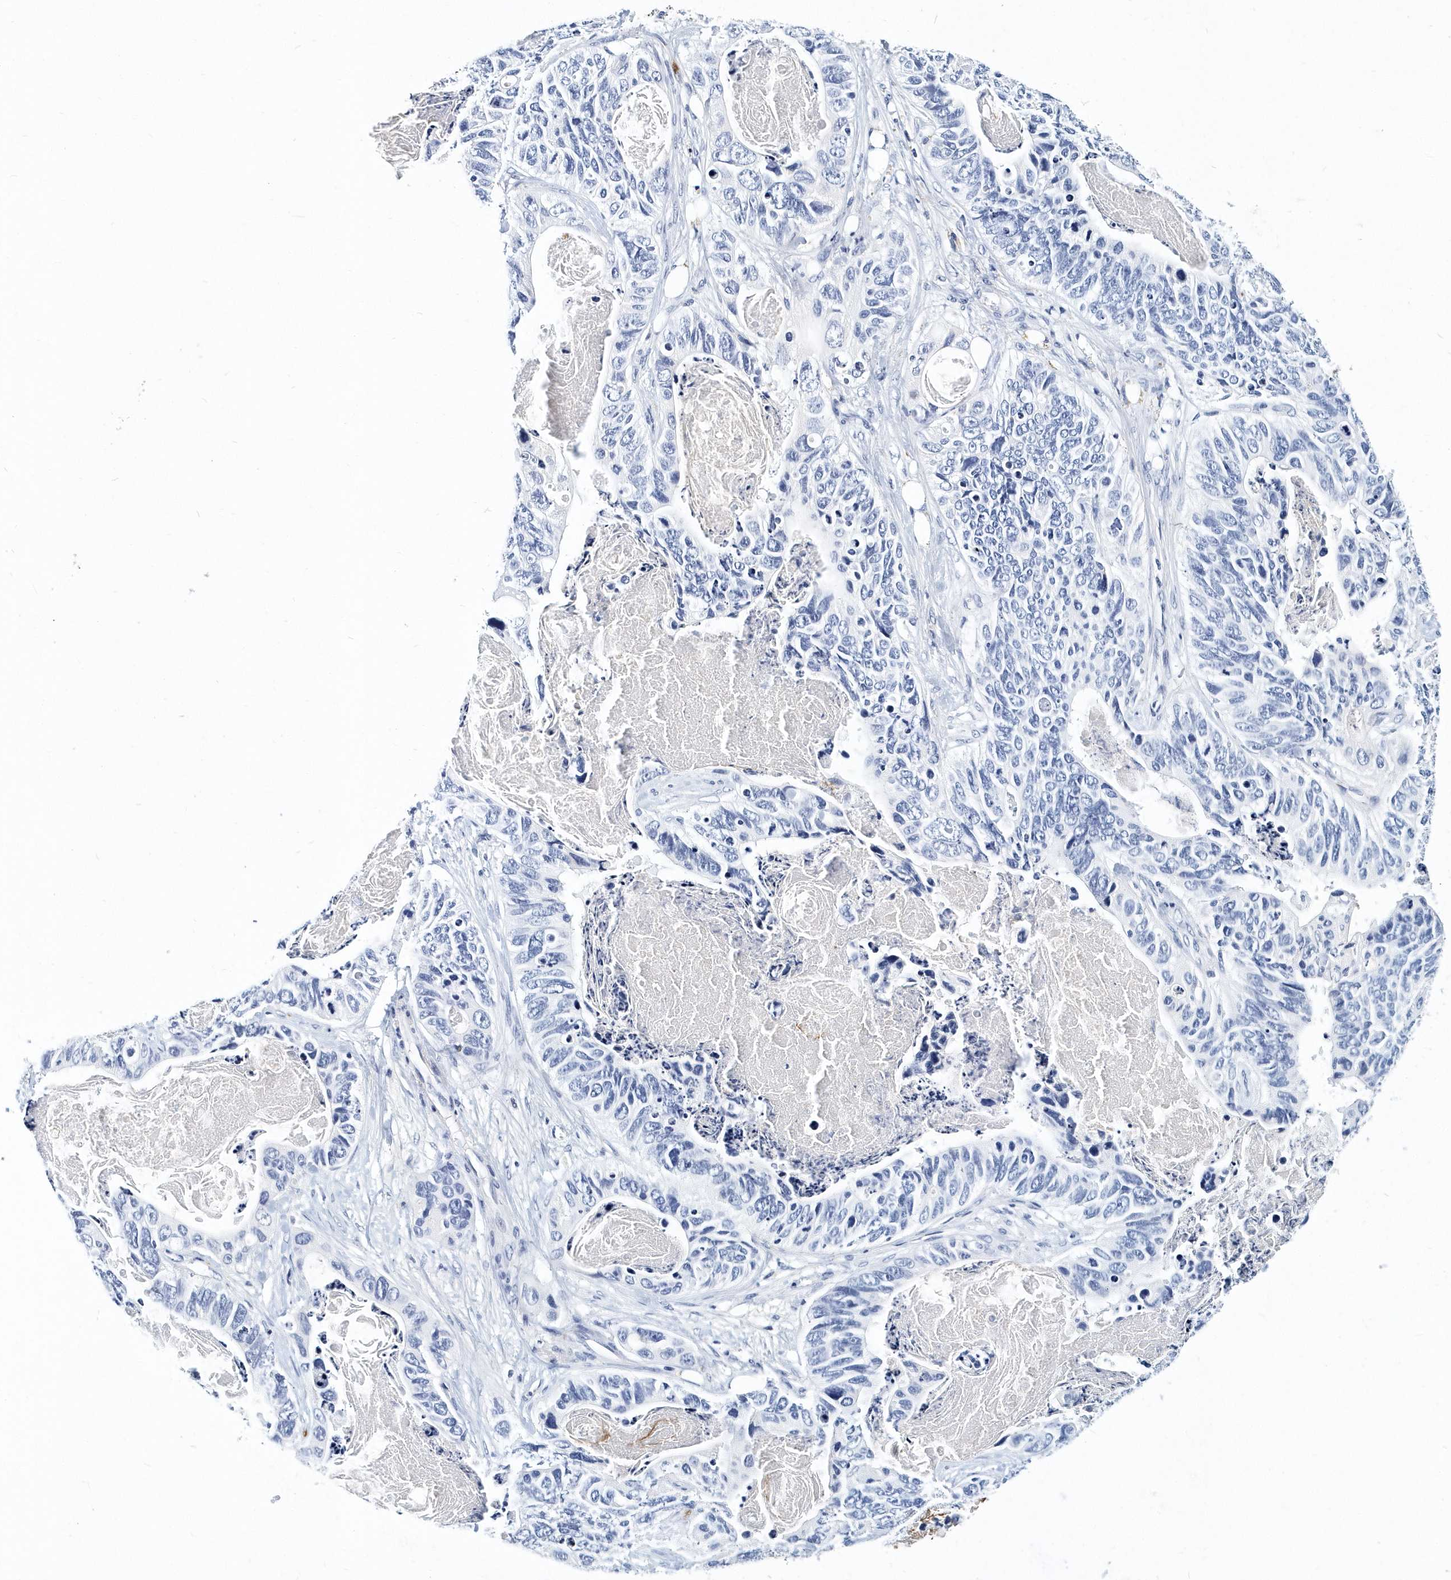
{"staining": {"intensity": "negative", "quantity": "none", "location": "none"}, "tissue": "stomach cancer", "cell_type": "Tumor cells", "image_type": "cancer", "snomed": [{"axis": "morphology", "description": "Adenocarcinoma, NOS"}, {"axis": "topography", "description": "Stomach"}], "caption": "IHC of human adenocarcinoma (stomach) exhibits no positivity in tumor cells. Nuclei are stained in blue.", "gene": "ITGA2B", "patient": {"sex": "female", "age": 89}}